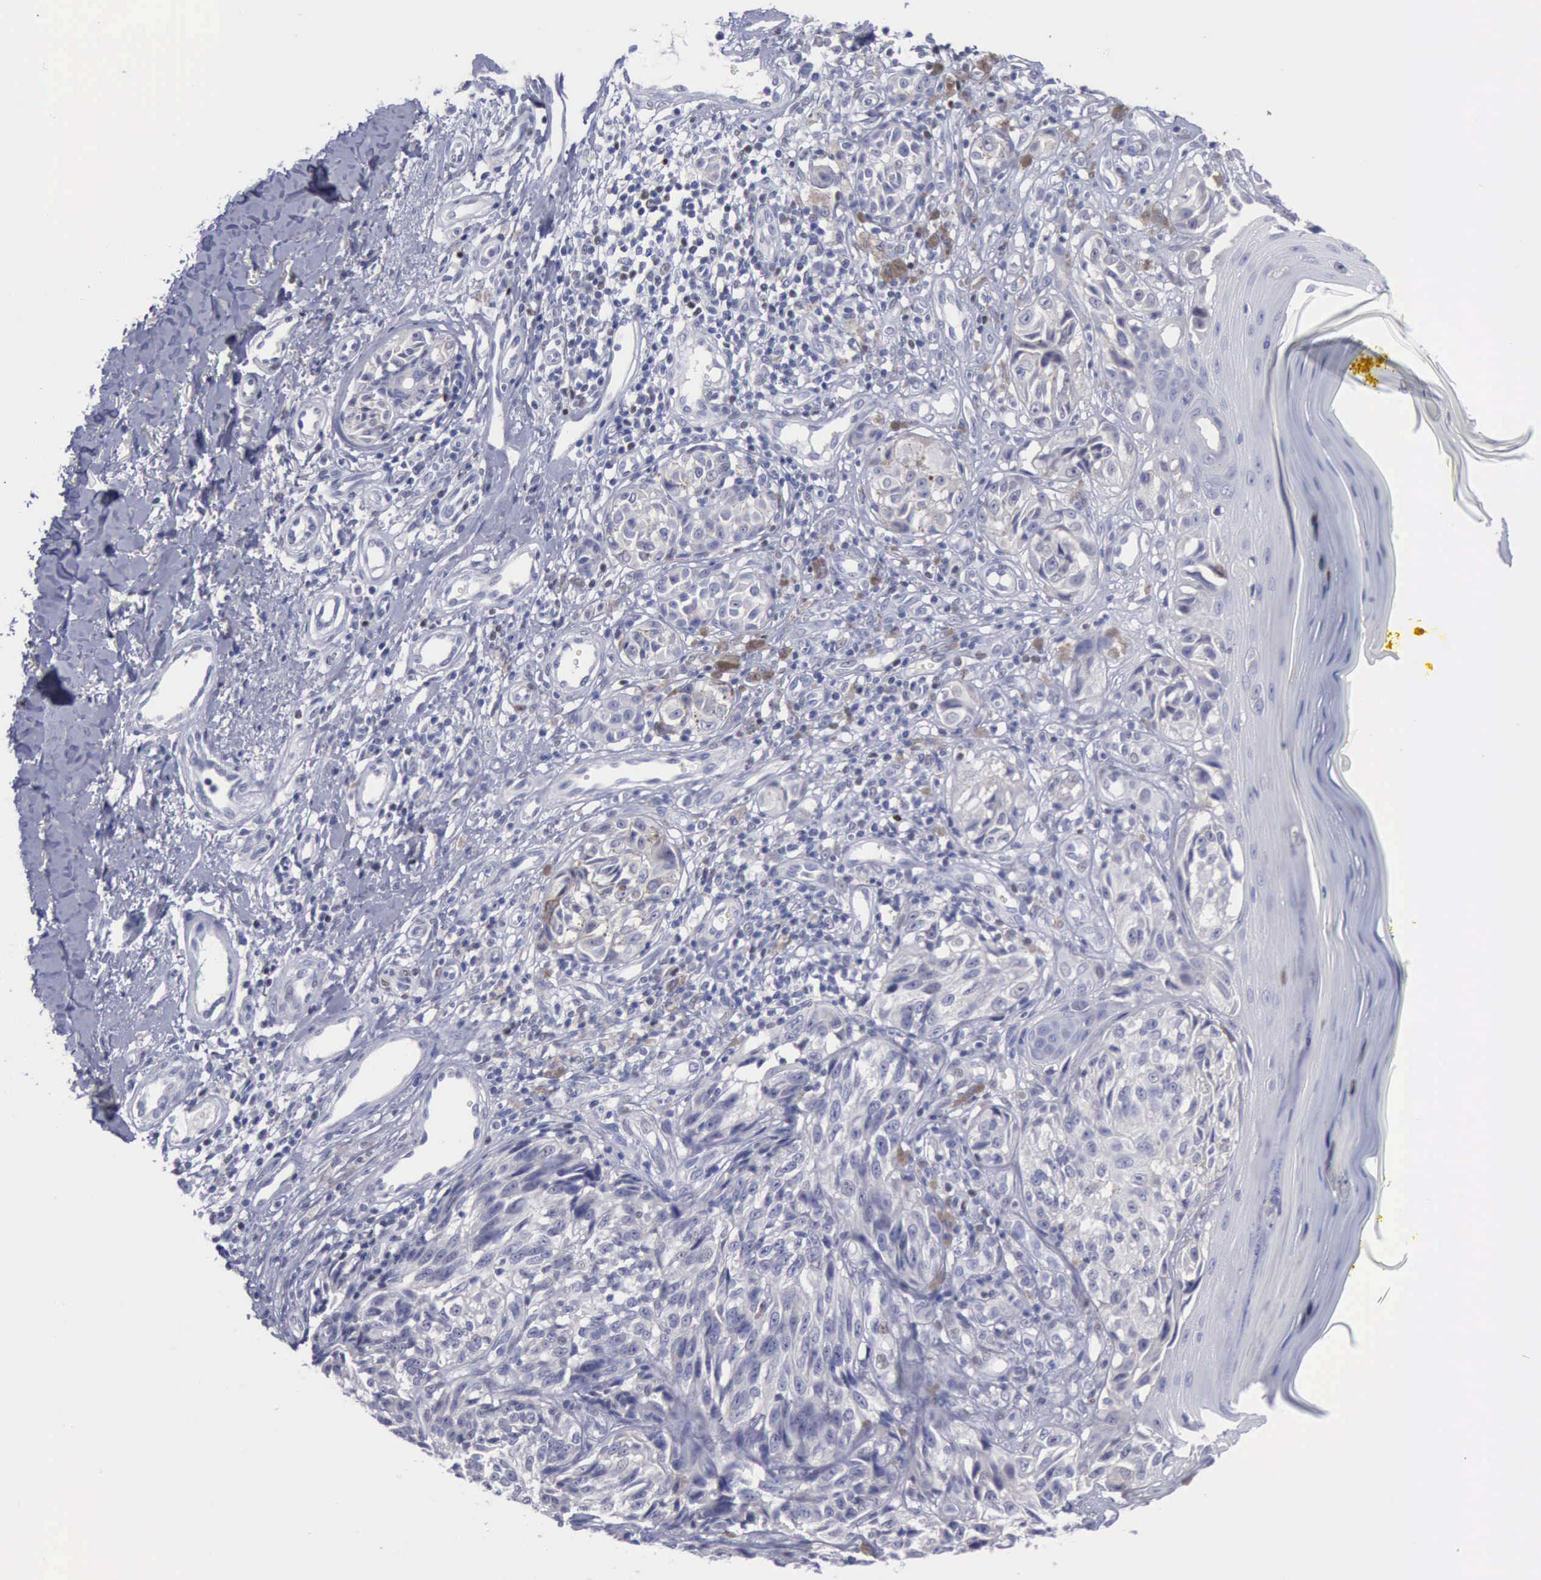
{"staining": {"intensity": "negative", "quantity": "none", "location": "none"}, "tissue": "melanoma", "cell_type": "Tumor cells", "image_type": "cancer", "snomed": [{"axis": "morphology", "description": "Malignant melanoma, NOS"}, {"axis": "topography", "description": "Skin"}], "caption": "High magnification brightfield microscopy of melanoma stained with DAB (3,3'-diaminobenzidine) (brown) and counterstained with hematoxylin (blue): tumor cells show no significant positivity.", "gene": "SATB2", "patient": {"sex": "male", "age": 67}}